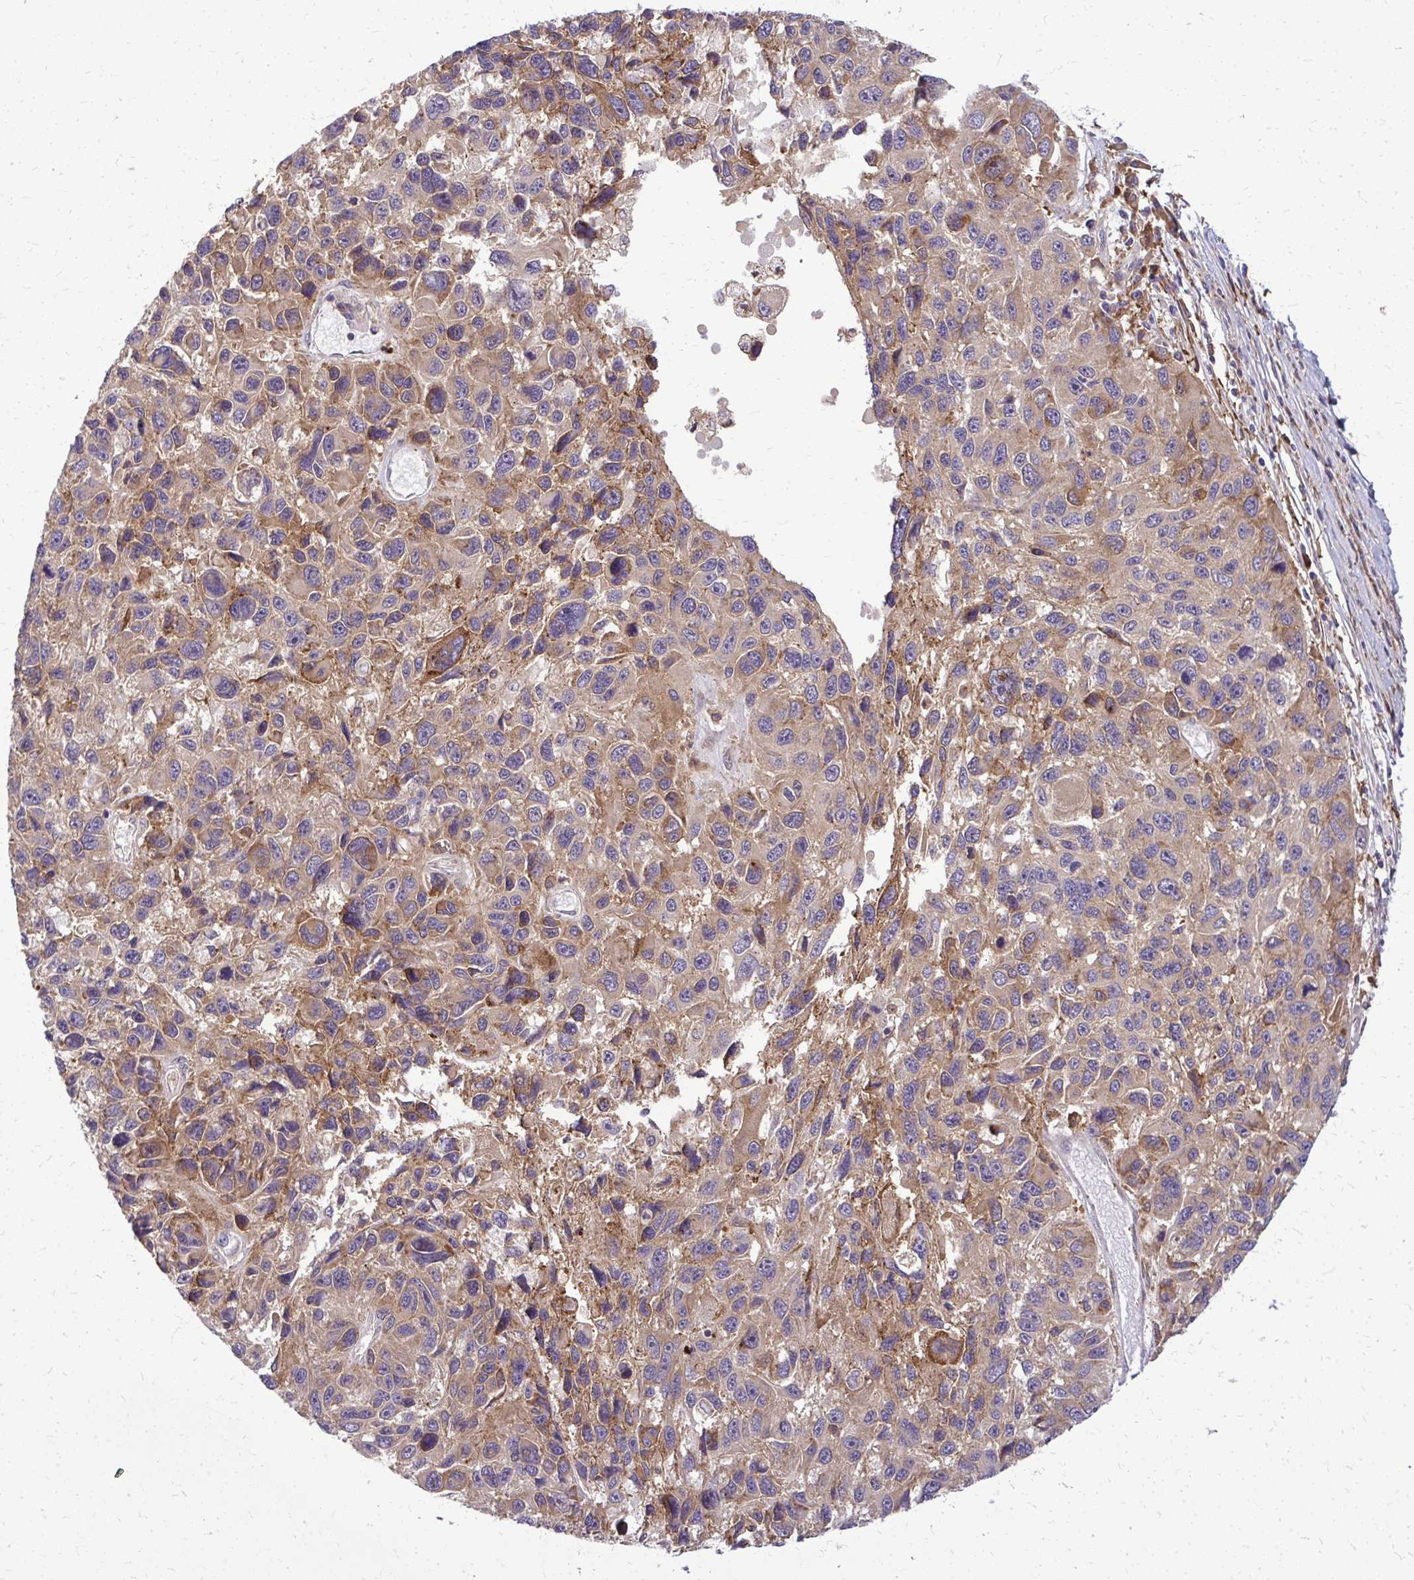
{"staining": {"intensity": "moderate", "quantity": "25%-75%", "location": "cytoplasmic/membranous"}, "tissue": "melanoma", "cell_type": "Tumor cells", "image_type": "cancer", "snomed": [{"axis": "morphology", "description": "Malignant melanoma, NOS"}, {"axis": "topography", "description": "Skin"}], "caption": "This is an image of immunohistochemistry staining of melanoma, which shows moderate staining in the cytoplasmic/membranous of tumor cells.", "gene": "OXNAD1", "patient": {"sex": "male", "age": 53}}